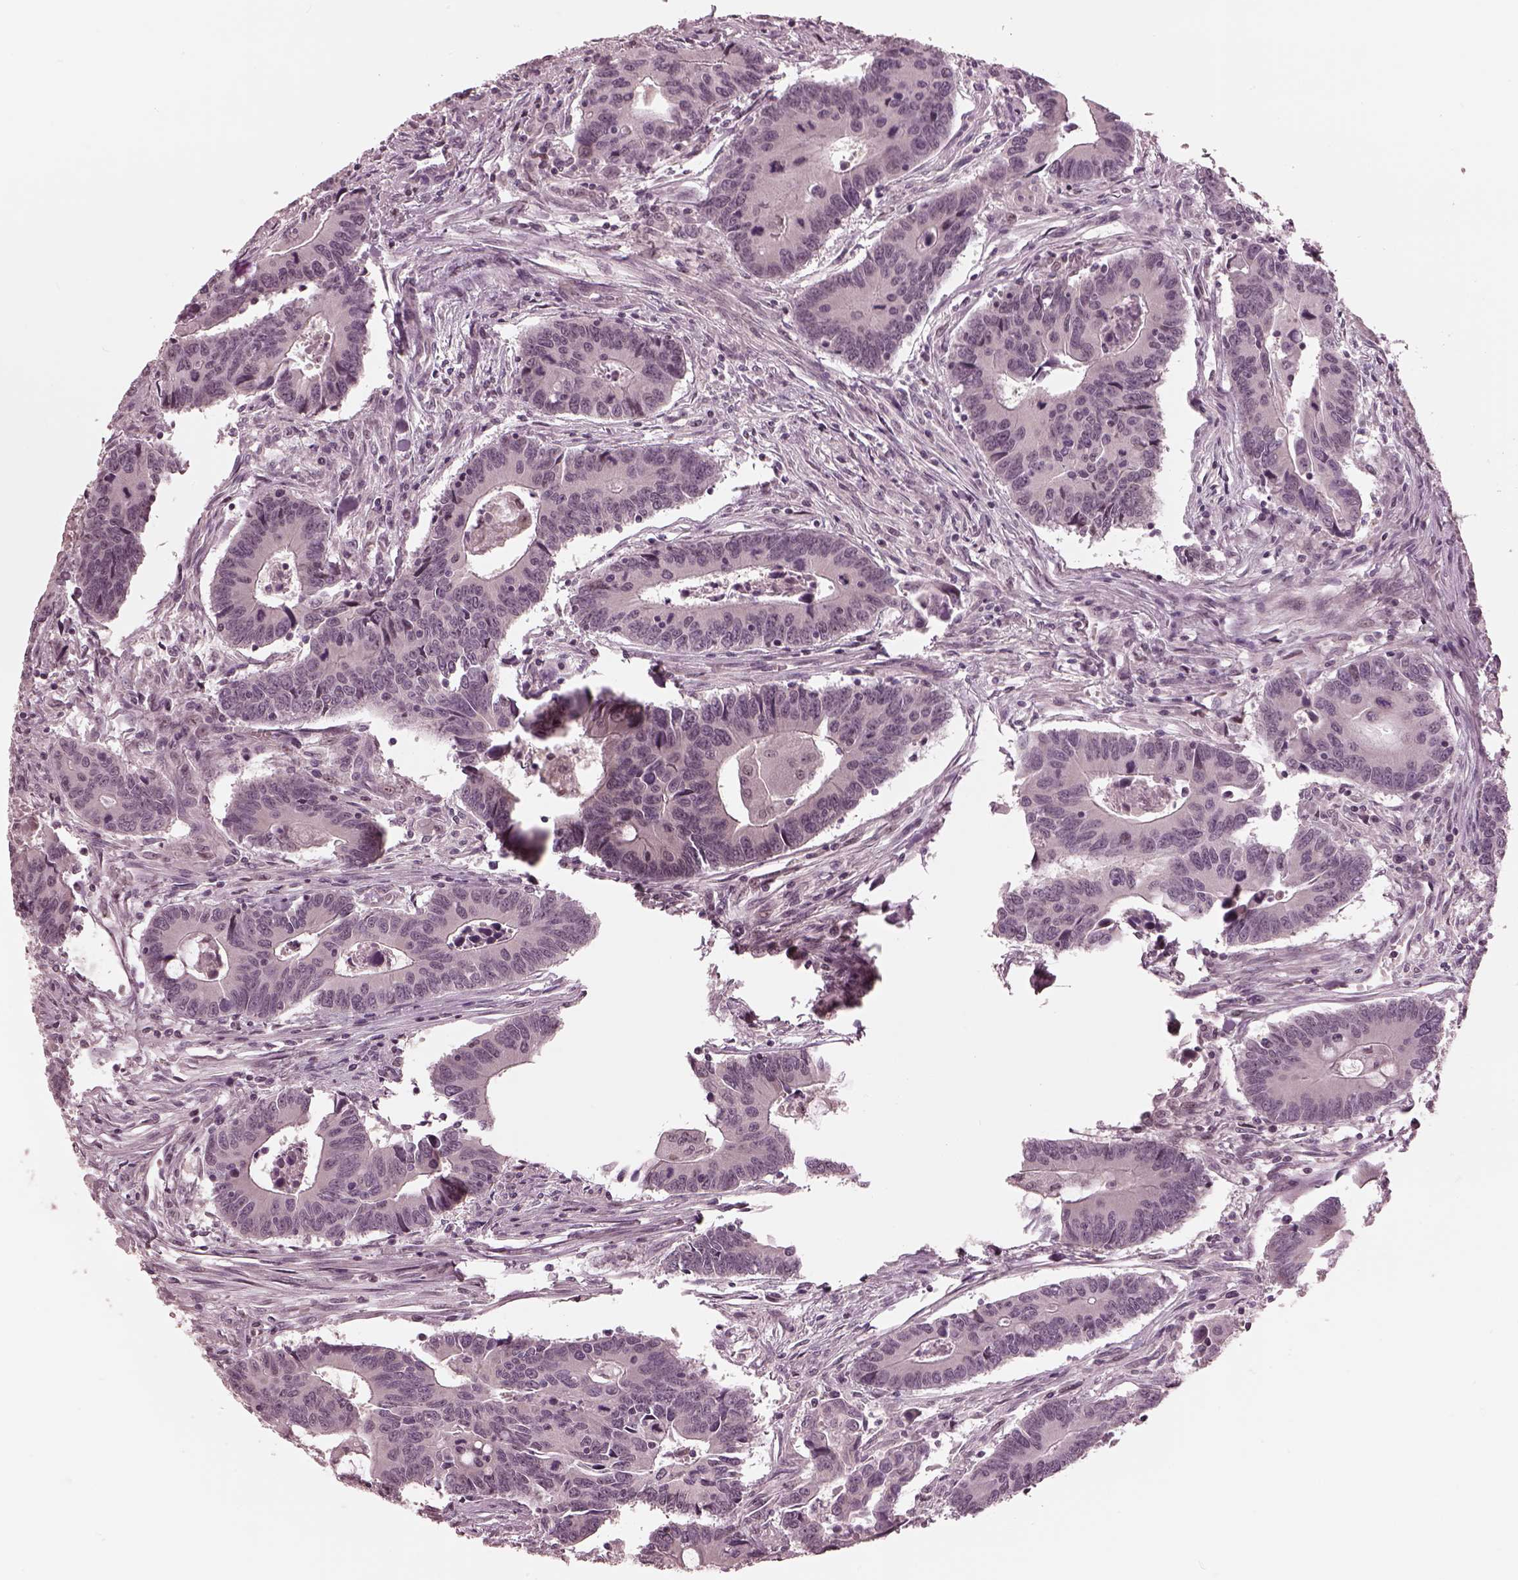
{"staining": {"intensity": "negative", "quantity": "none", "location": "none"}, "tissue": "colorectal cancer", "cell_type": "Tumor cells", "image_type": "cancer", "snomed": [{"axis": "morphology", "description": "Adenocarcinoma, NOS"}, {"axis": "topography", "description": "Rectum"}], "caption": "Tumor cells show no significant protein positivity in adenocarcinoma (colorectal).", "gene": "IQCG", "patient": {"sex": "male", "age": 67}}